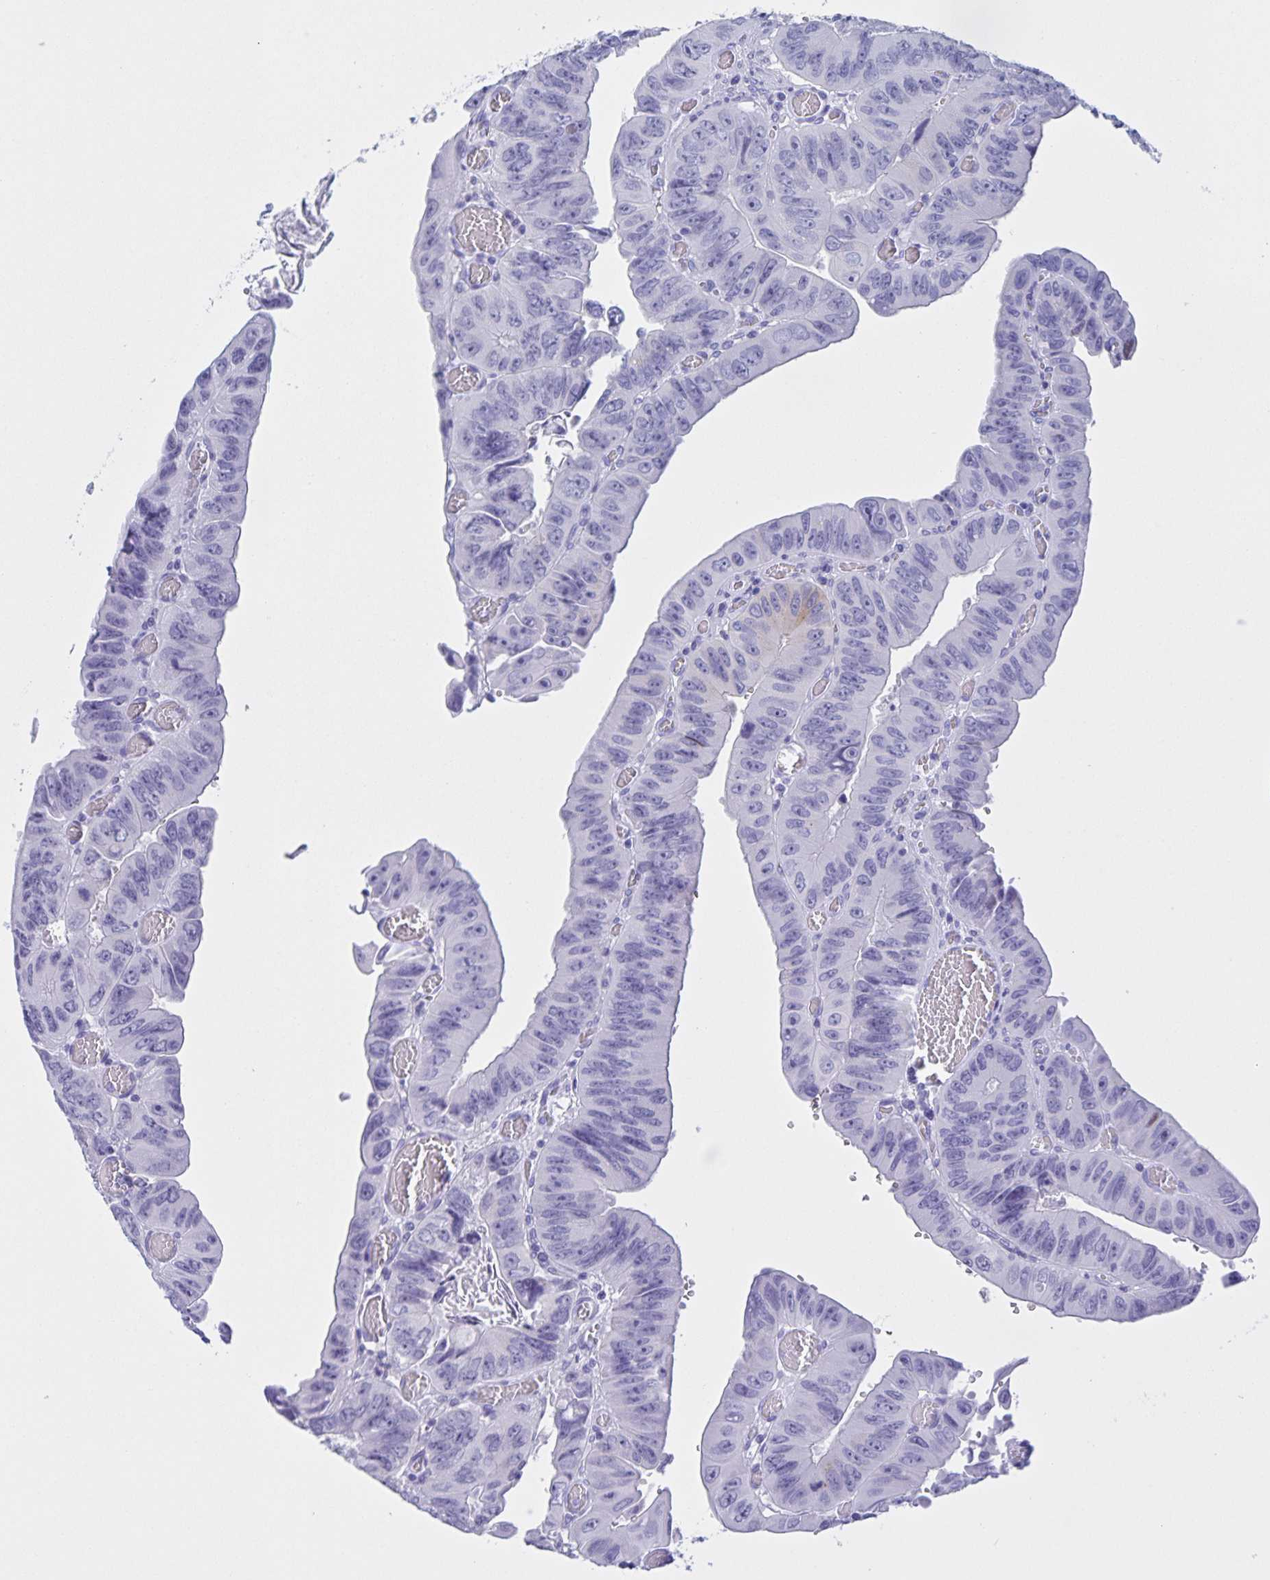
{"staining": {"intensity": "strong", "quantity": "<25%", "location": "nuclear"}, "tissue": "colorectal cancer", "cell_type": "Tumor cells", "image_type": "cancer", "snomed": [{"axis": "morphology", "description": "Adenocarcinoma, NOS"}, {"axis": "topography", "description": "Colon"}], "caption": "The photomicrograph displays immunohistochemical staining of adenocarcinoma (colorectal). There is strong nuclear staining is identified in approximately <25% of tumor cells. The protein is stained brown, and the nuclei are stained in blue (DAB IHC with brightfield microscopy, high magnification).", "gene": "TGIF2LX", "patient": {"sex": "female", "age": 84}}